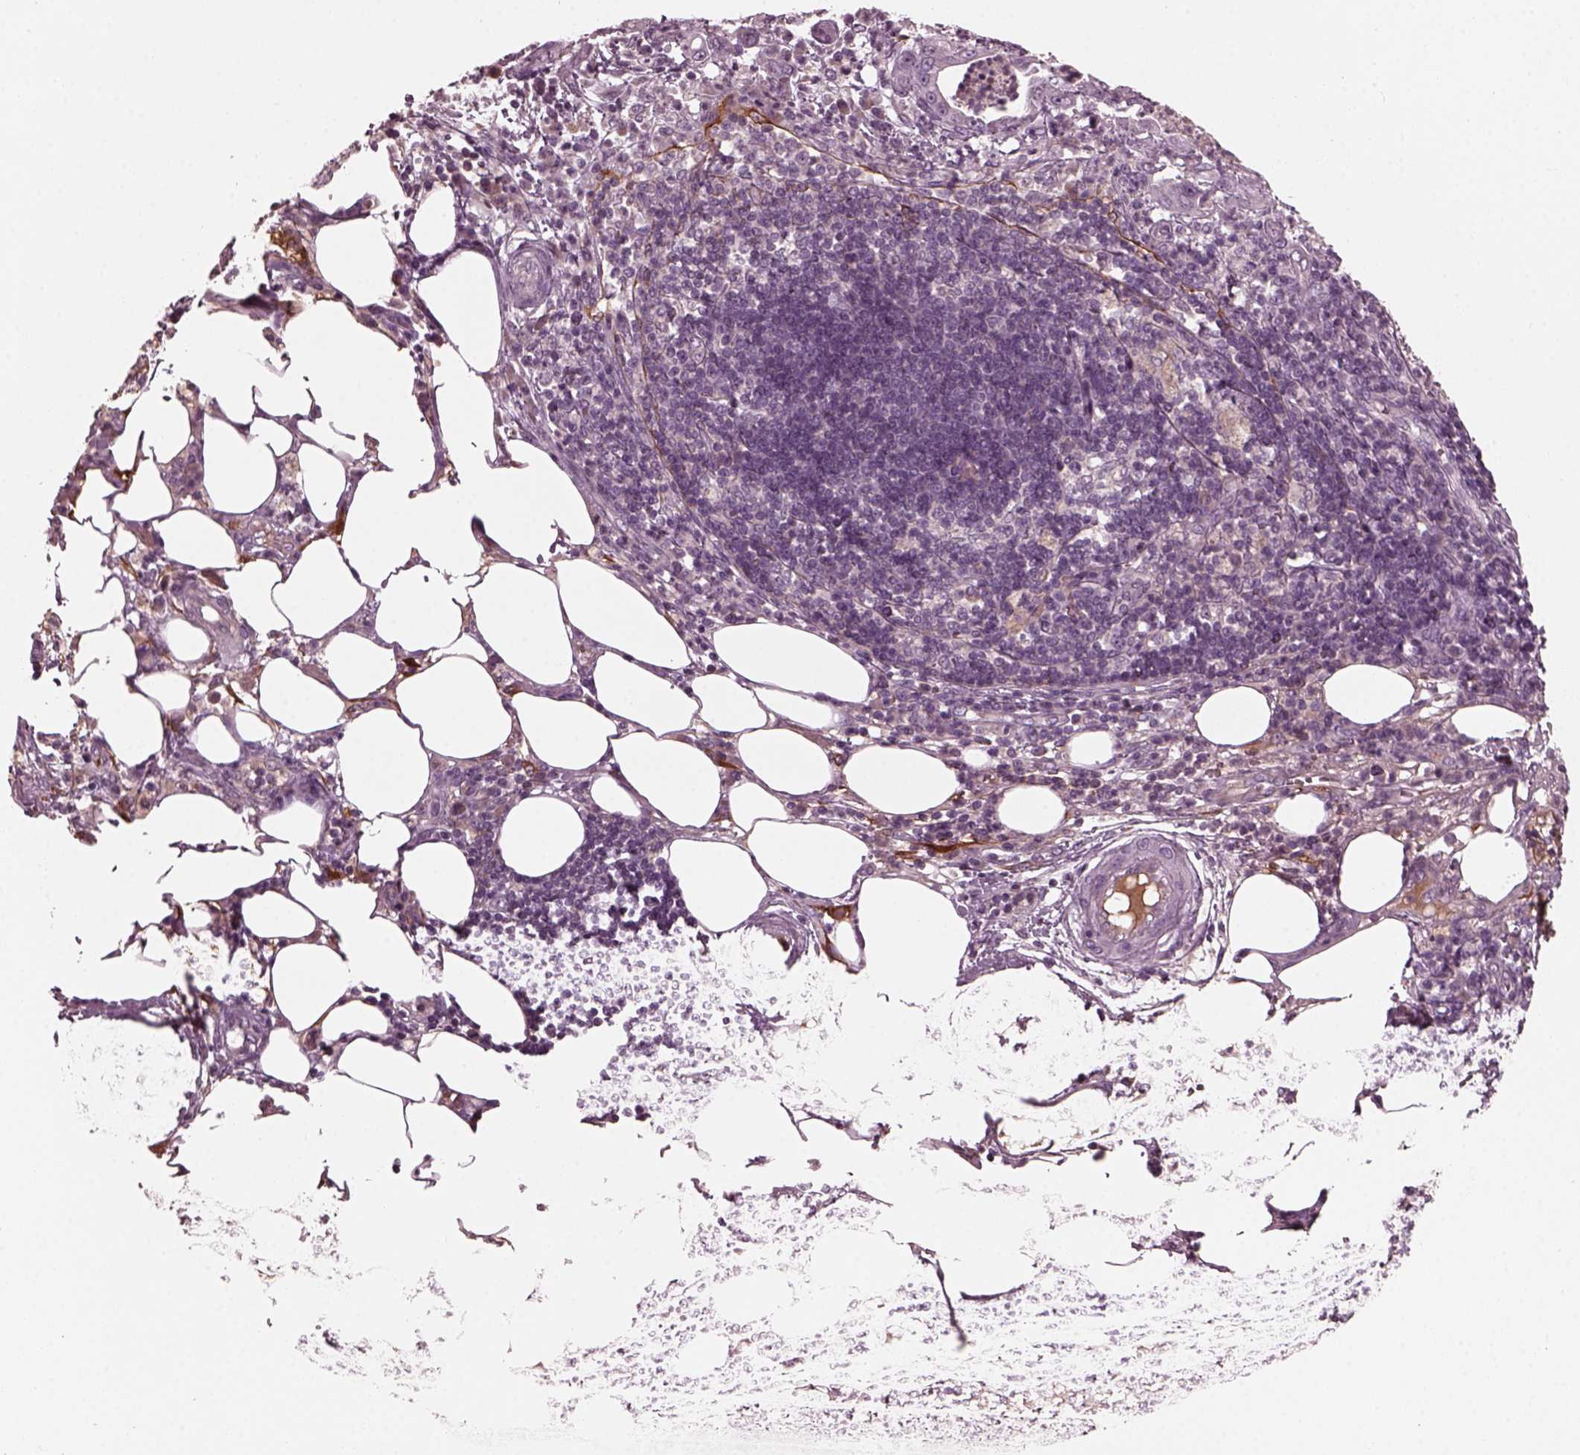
{"staining": {"intensity": "negative", "quantity": "none", "location": "none"}, "tissue": "pancreatic cancer", "cell_type": "Tumor cells", "image_type": "cancer", "snomed": [{"axis": "morphology", "description": "Adenocarcinoma, NOS"}, {"axis": "topography", "description": "Pancreas"}], "caption": "Immunohistochemistry (IHC) micrograph of neoplastic tissue: pancreatic adenocarcinoma stained with DAB reveals no significant protein positivity in tumor cells.", "gene": "PORCN", "patient": {"sex": "male", "age": 71}}